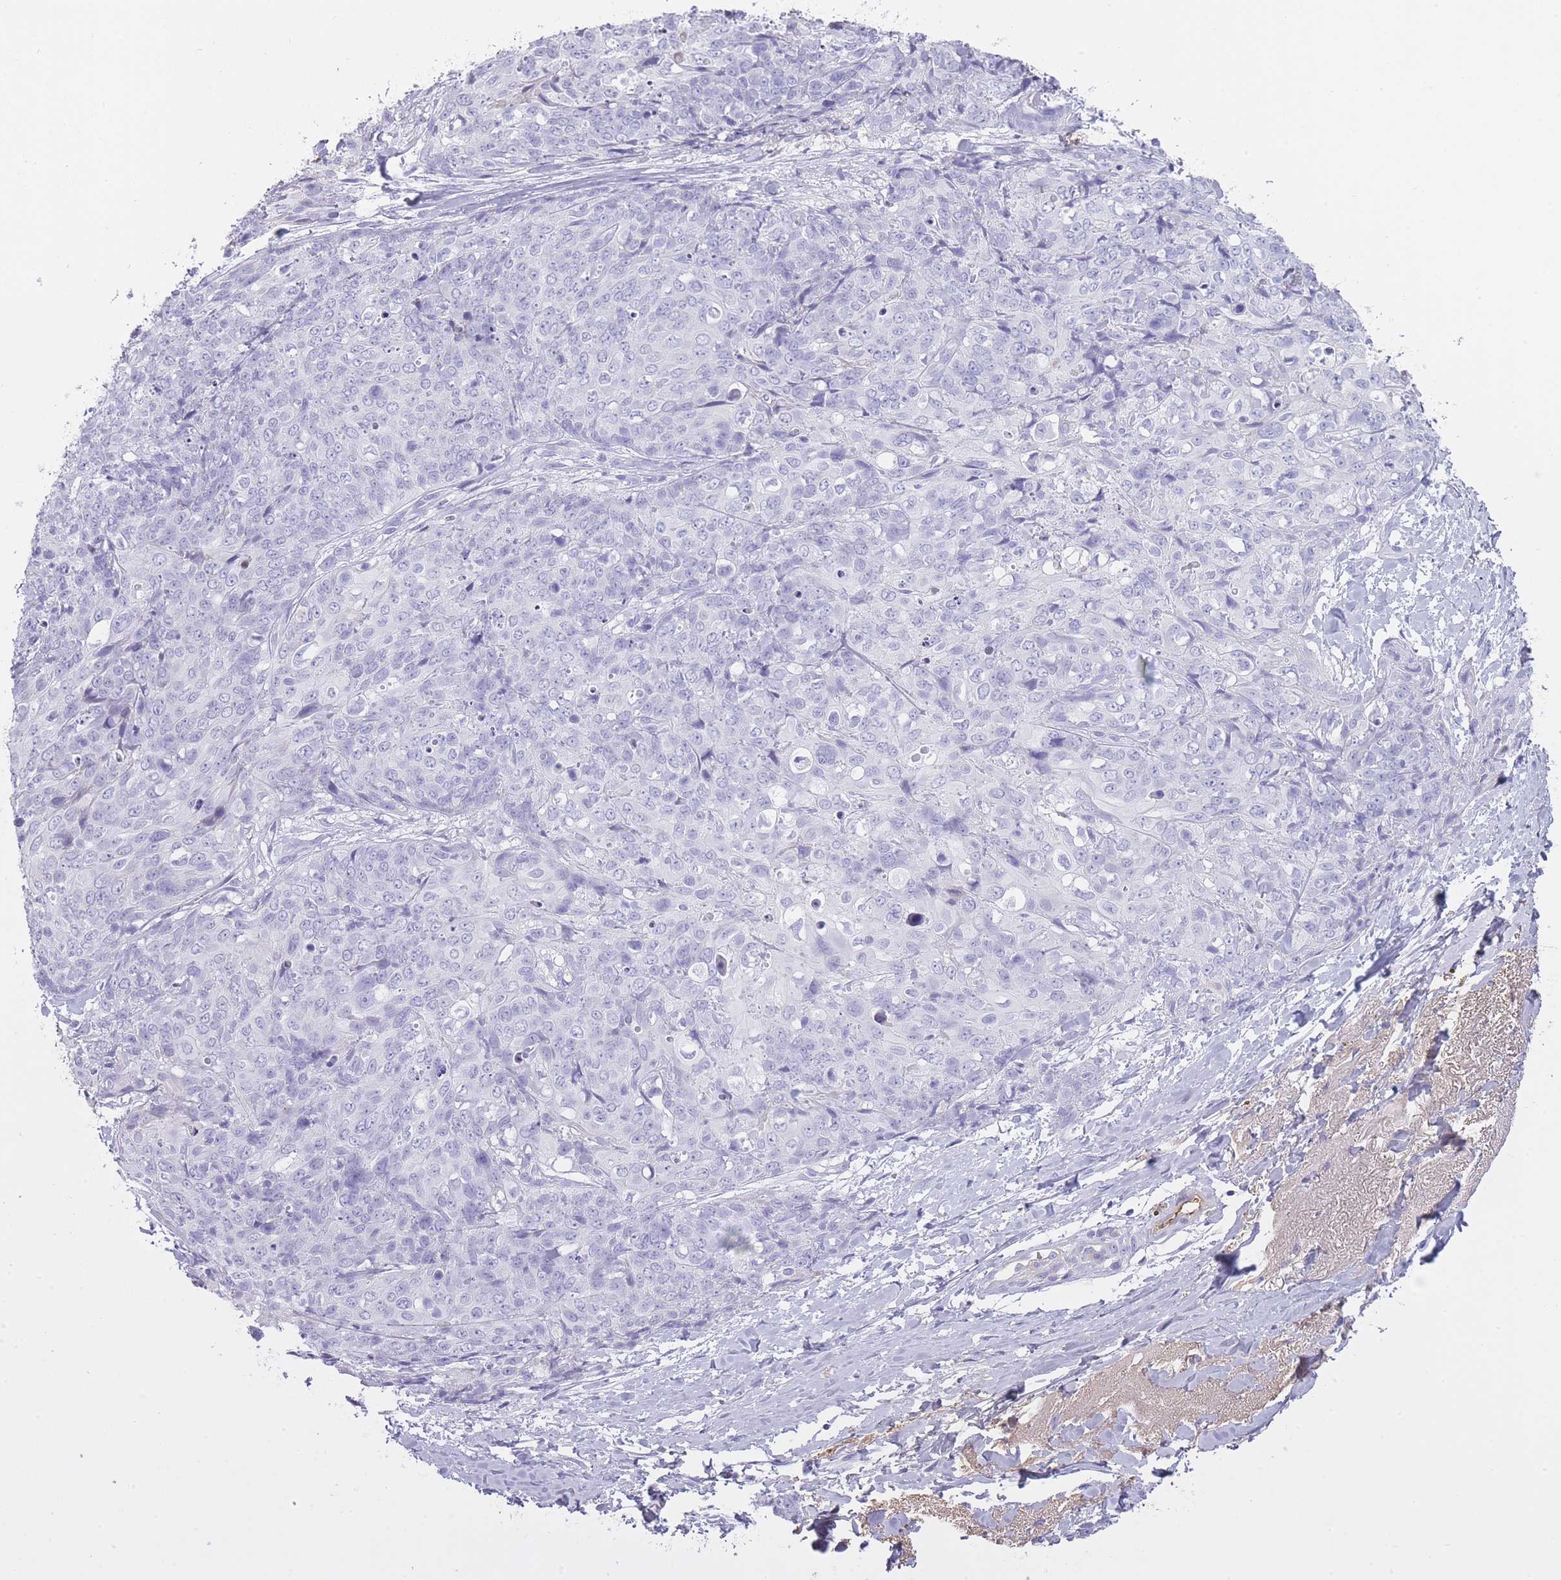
{"staining": {"intensity": "negative", "quantity": "none", "location": "none"}, "tissue": "skin cancer", "cell_type": "Tumor cells", "image_type": "cancer", "snomed": [{"axis": "morphology", "description": "Squamous cell carcinoma, NOS"}, {"axis": "topography", "description": "Skin"}, {"axis": "topography", "description": "Vulva"}], "caption": "Skin squamous cell carcinoma stained for a protein using immunohistochemistry reveals no positivity tumor cells.", "gene": "AP3S2", "patient": {"sex": "female", "age": 85}}